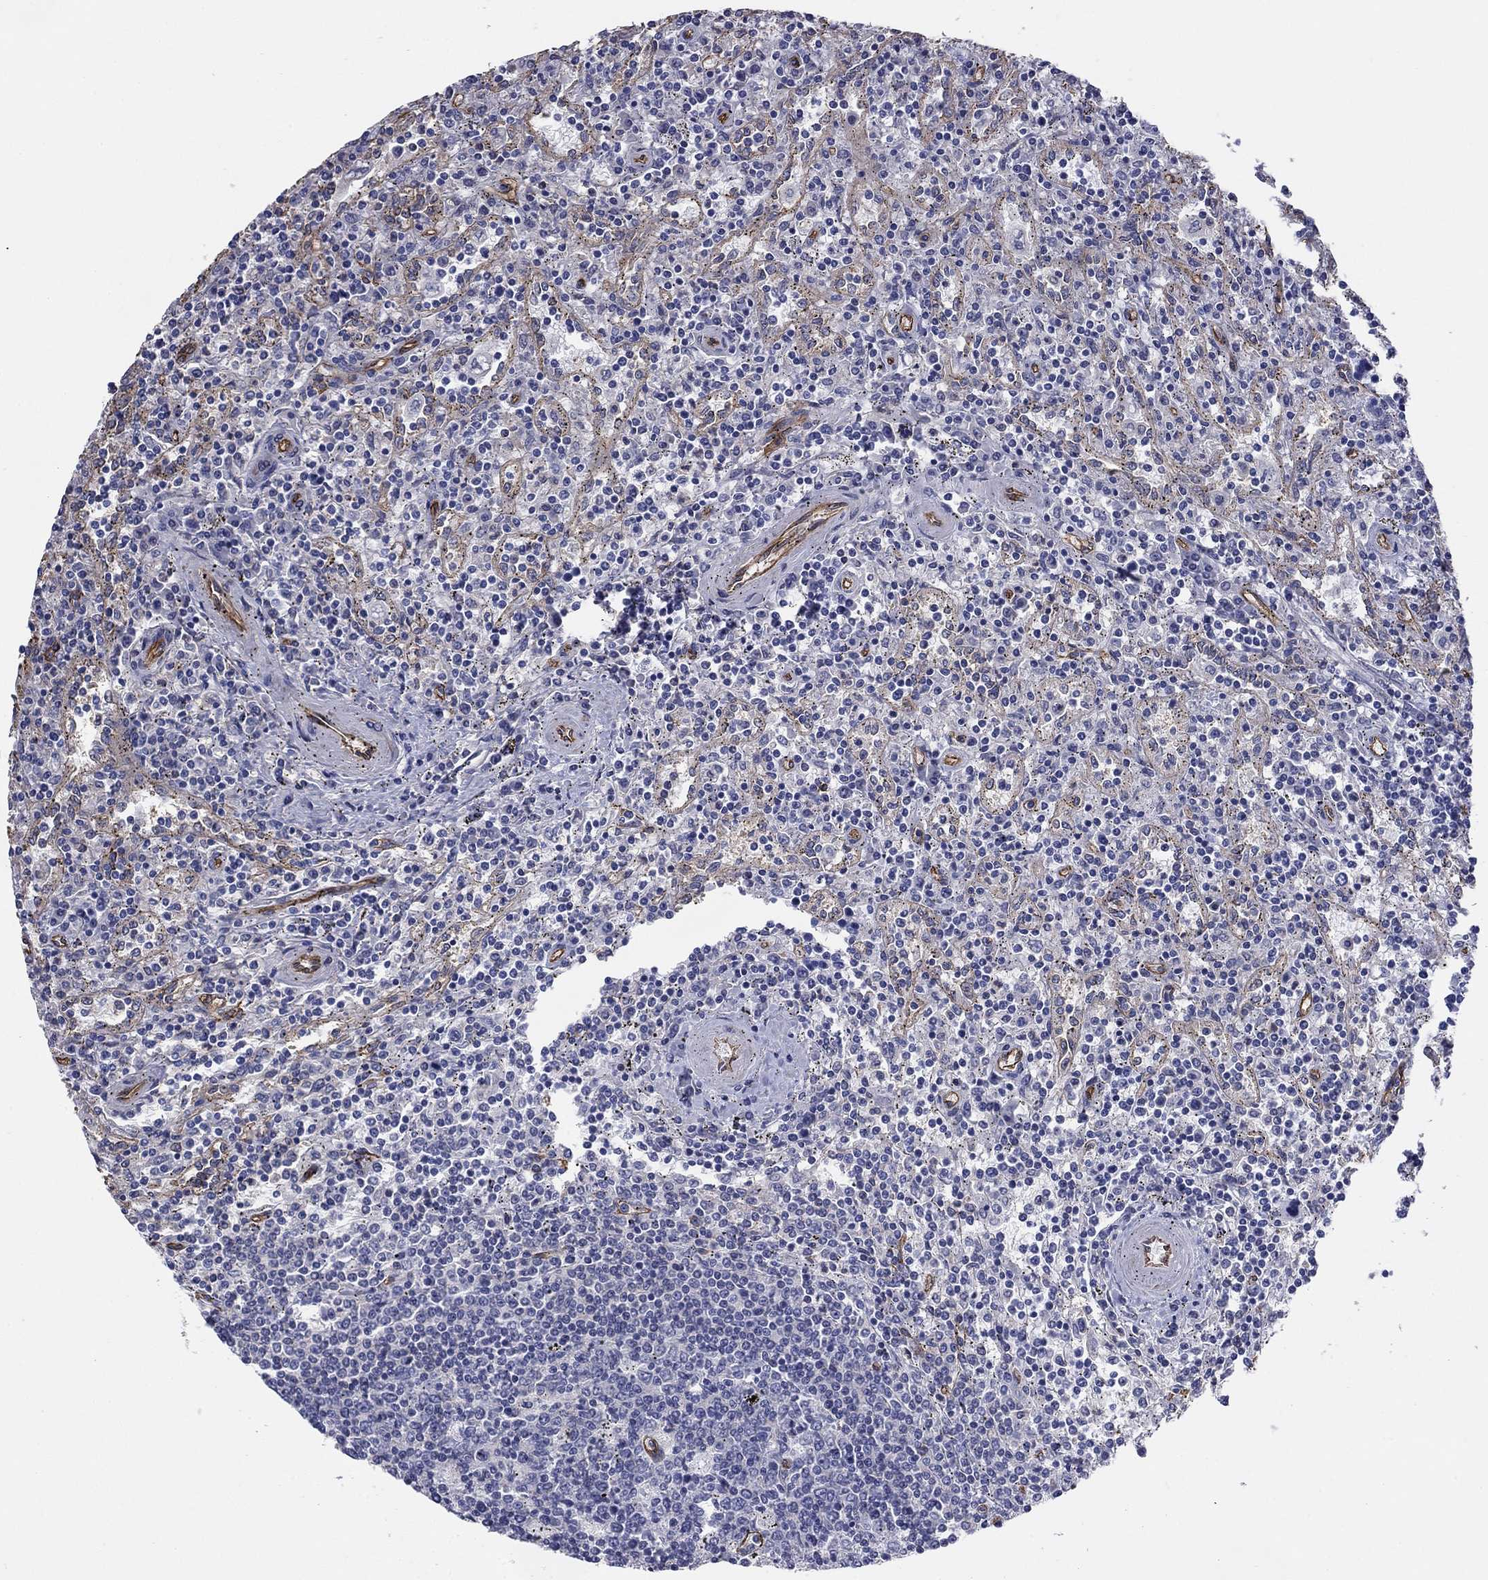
{"staining": {"intensity": "negative", "quantity": "none", "location": "none"}, "tissue": "lymphoma", "cell_type": "Tumor cells", "image_type": "cancer", "snomed": [{"axis": "morphology", "description": "Malignant lymphoma, non-Hodgkin's type, Low grade"}, {"axis": "topography", "description": "Spleen"}], "caption": "This is a photomicrograph of IHC staining of lymphoma, which shows no positivity in tumor cells. Brightfield microscopy of immunohistochemistry stained with DAB (3,3'-diaminobenzidine) (brown) and hematoxylin (blue), captured at high magnification.", "gene": "TCHH", "patient": {"sex": "male", "age": 62}}